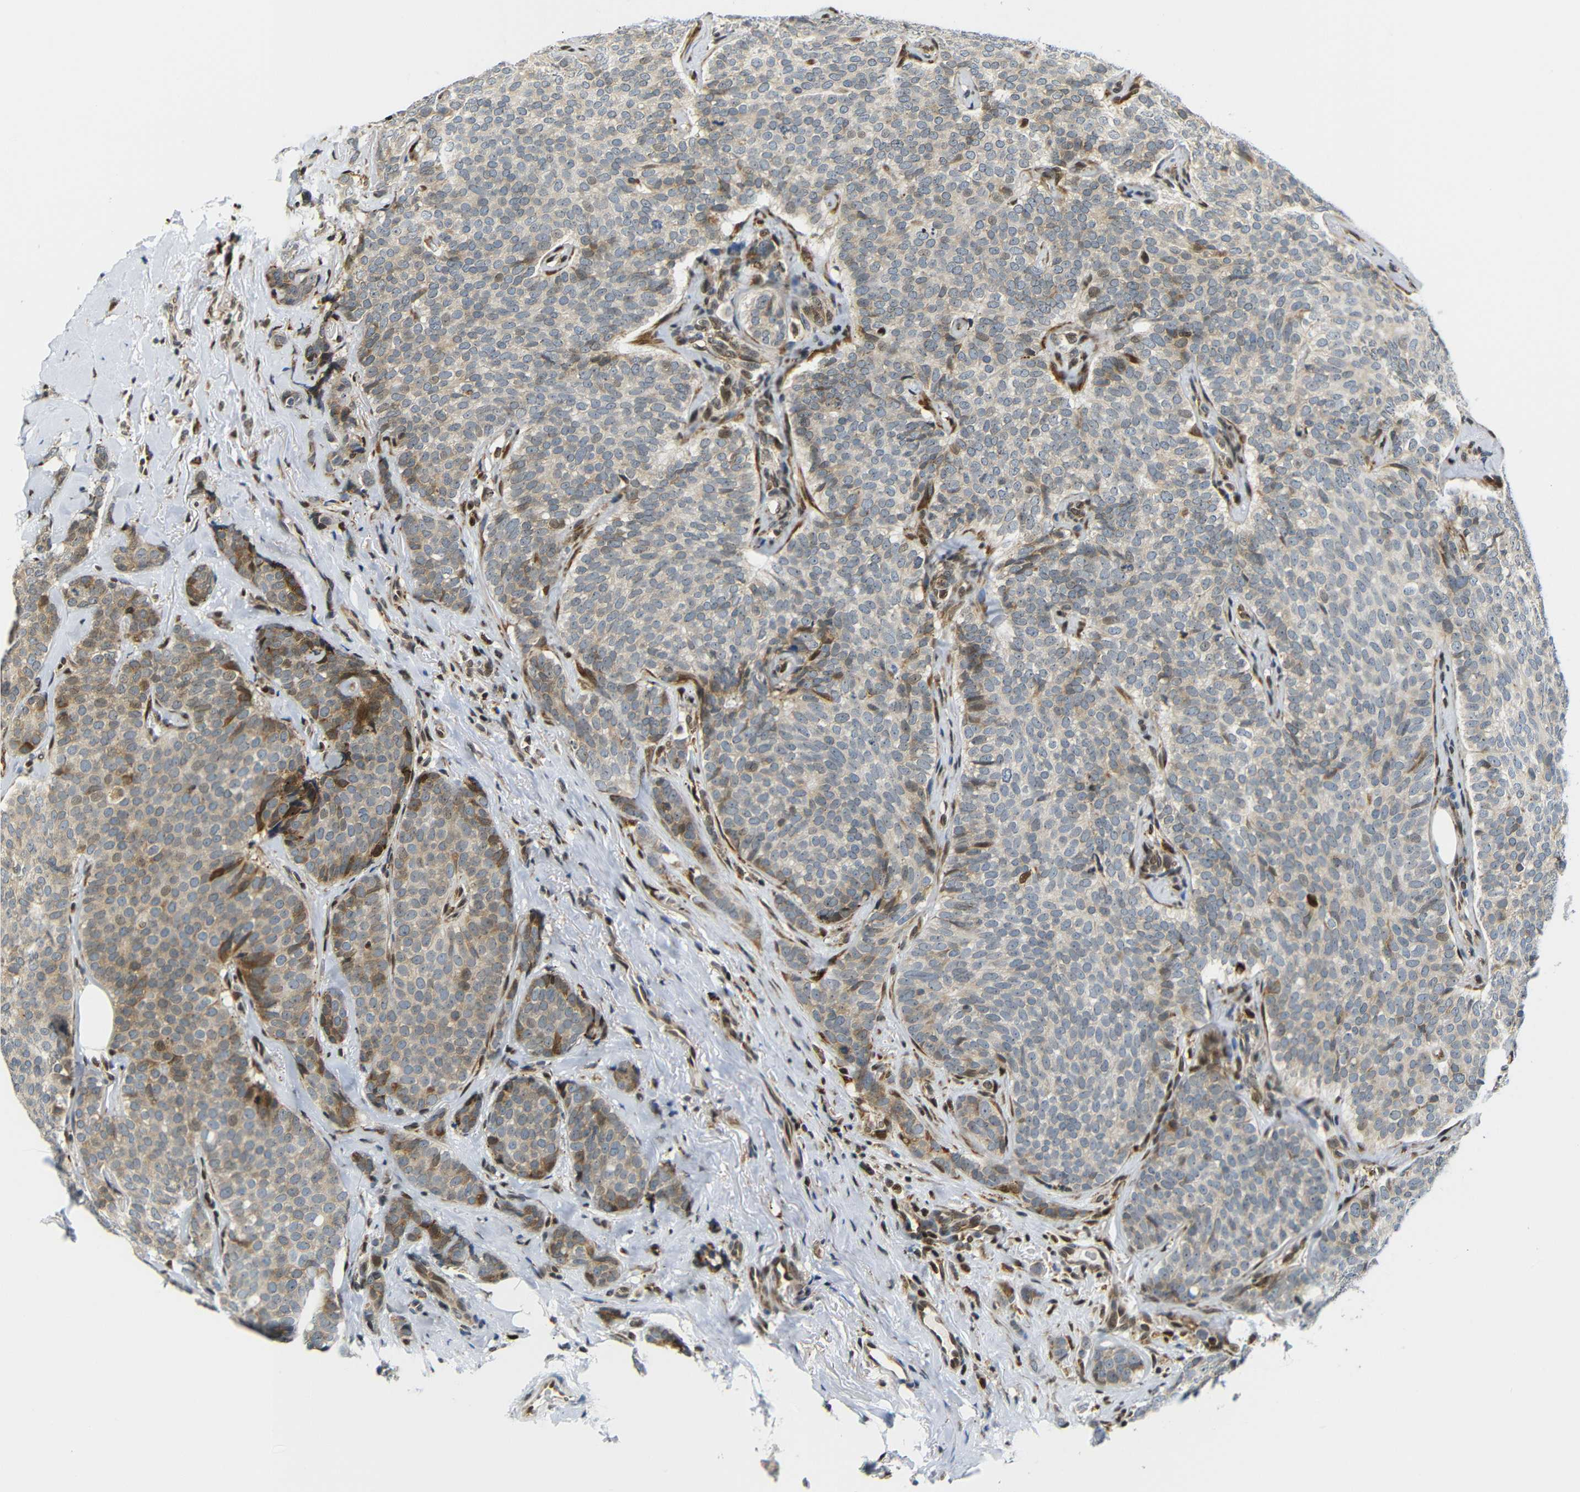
{"staining": {"intensity": "moderate", "quantity": "25%-75%", "location": "cytoplasmic/membranous"}, "tissue": "breast cancer", "cell_type": "Tumor cells", "image_type": "cancer", "snomed": [{"axis": "morphology", "description": "Lobular carcinoma"}, {"axis": "topography", "description": "Skin"}, {"axis": "topography", "description": "Breast"}], "caption": "Protein expression analysis of human lobular carcinoma (breast) reveals moderate cytoplasmic/membranous staining in about 25%-75% of tumor cells. (Brightfield microscopy of DAB IHC at high magnification).", "gene": "SPCS2", "patient": {"sex": "female", "age": 46}}